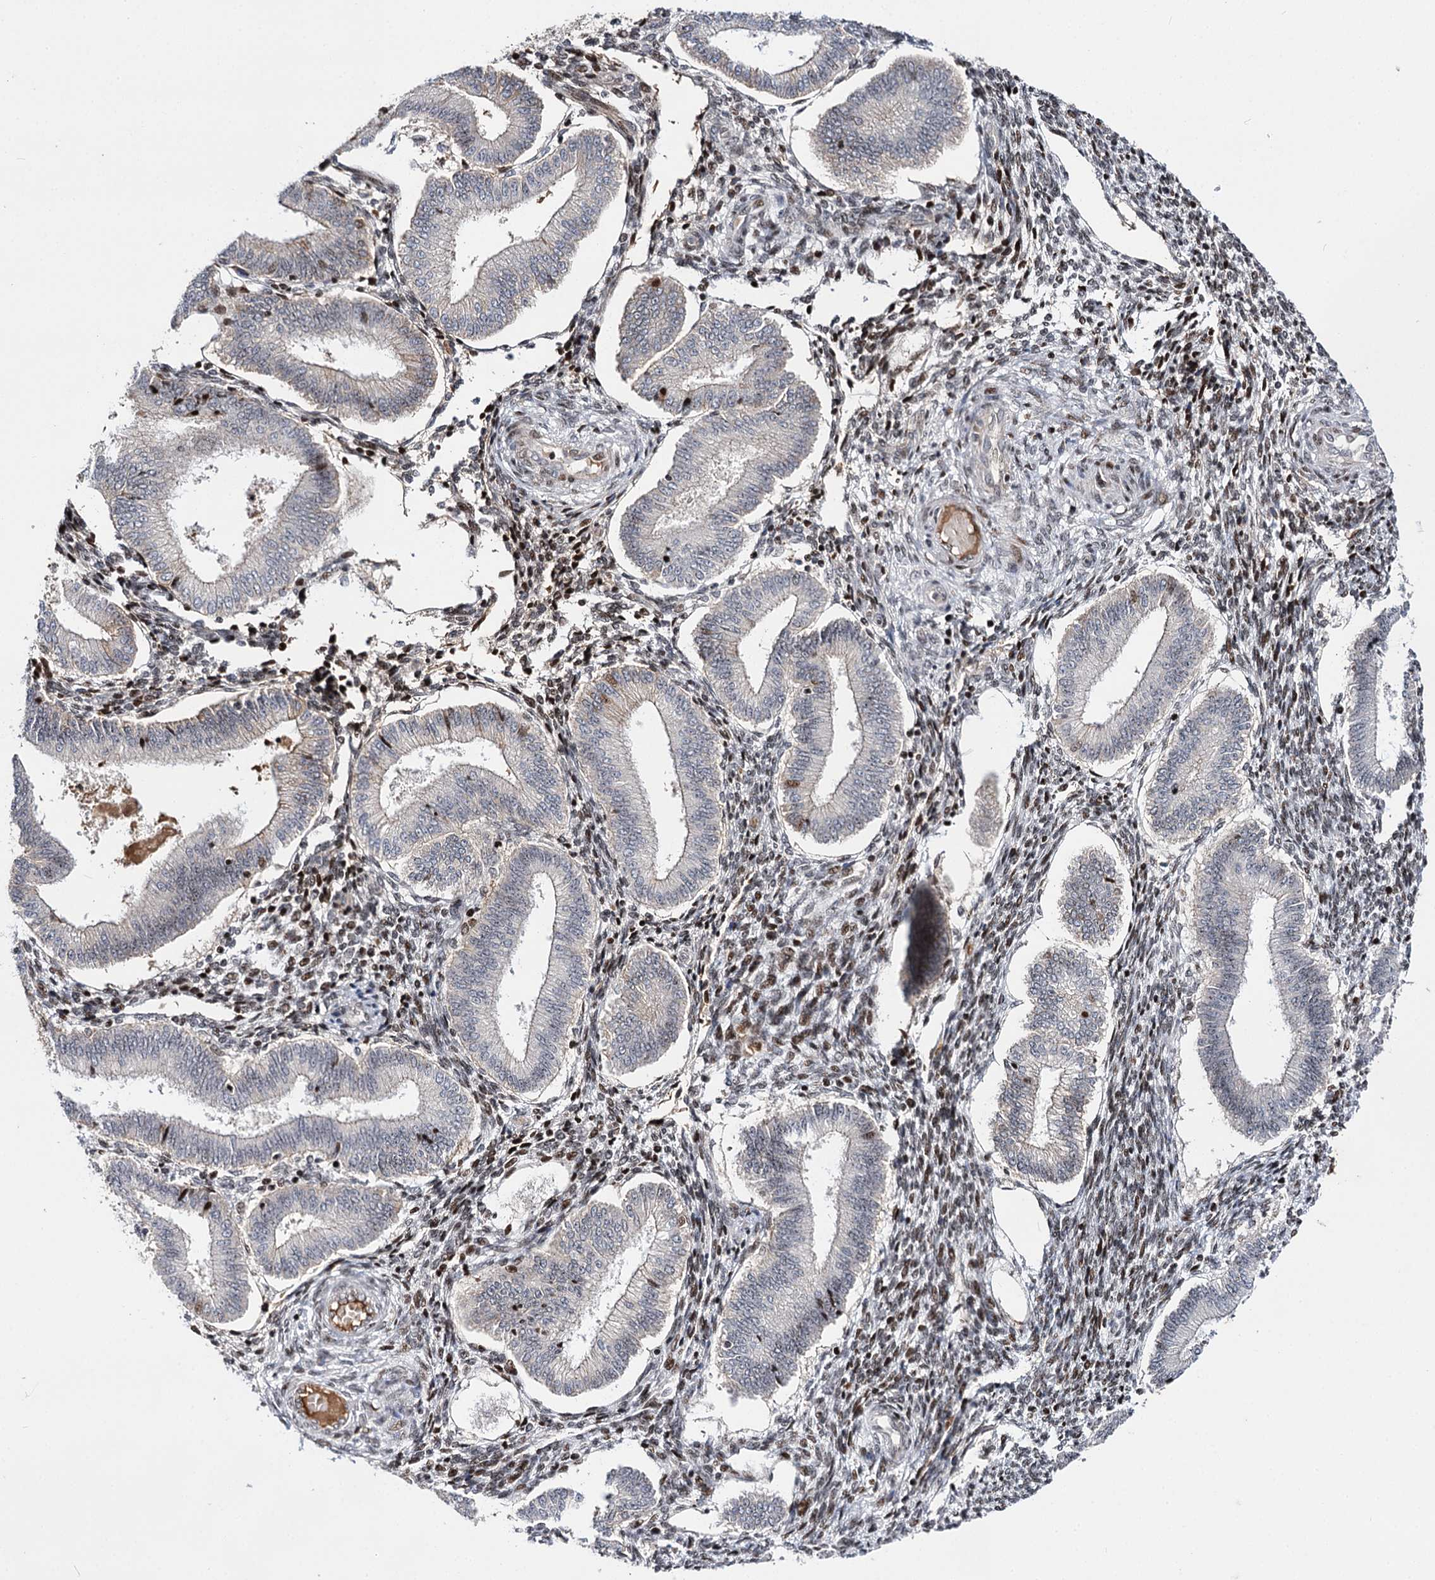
{"staining": {"intensity": "moderate", "quantity": "25%-75%", "location": "nuclear"}, "tissue": "endometrium", "cell_type": "Cells in endometrial stroma", "image_type": "normal", "snomed": [{"axis": "morphology", "description": "Normal tissue, NOS"}, {"axis": "topography", "description": "Endometrium"}], "caption": "A medium amount of moderate nuclear expression is seen in about 25%-75% of cells in endometrial stroma in normal endometrium. The staining is performed using DAB (3,3'-diaminobenzidine) brown chromogen to label protein expression. The nuclei are counter-stained blue using hematoxylin.", "gene": "ITFG2", "patient": {"sex": "female", "age": 39}}